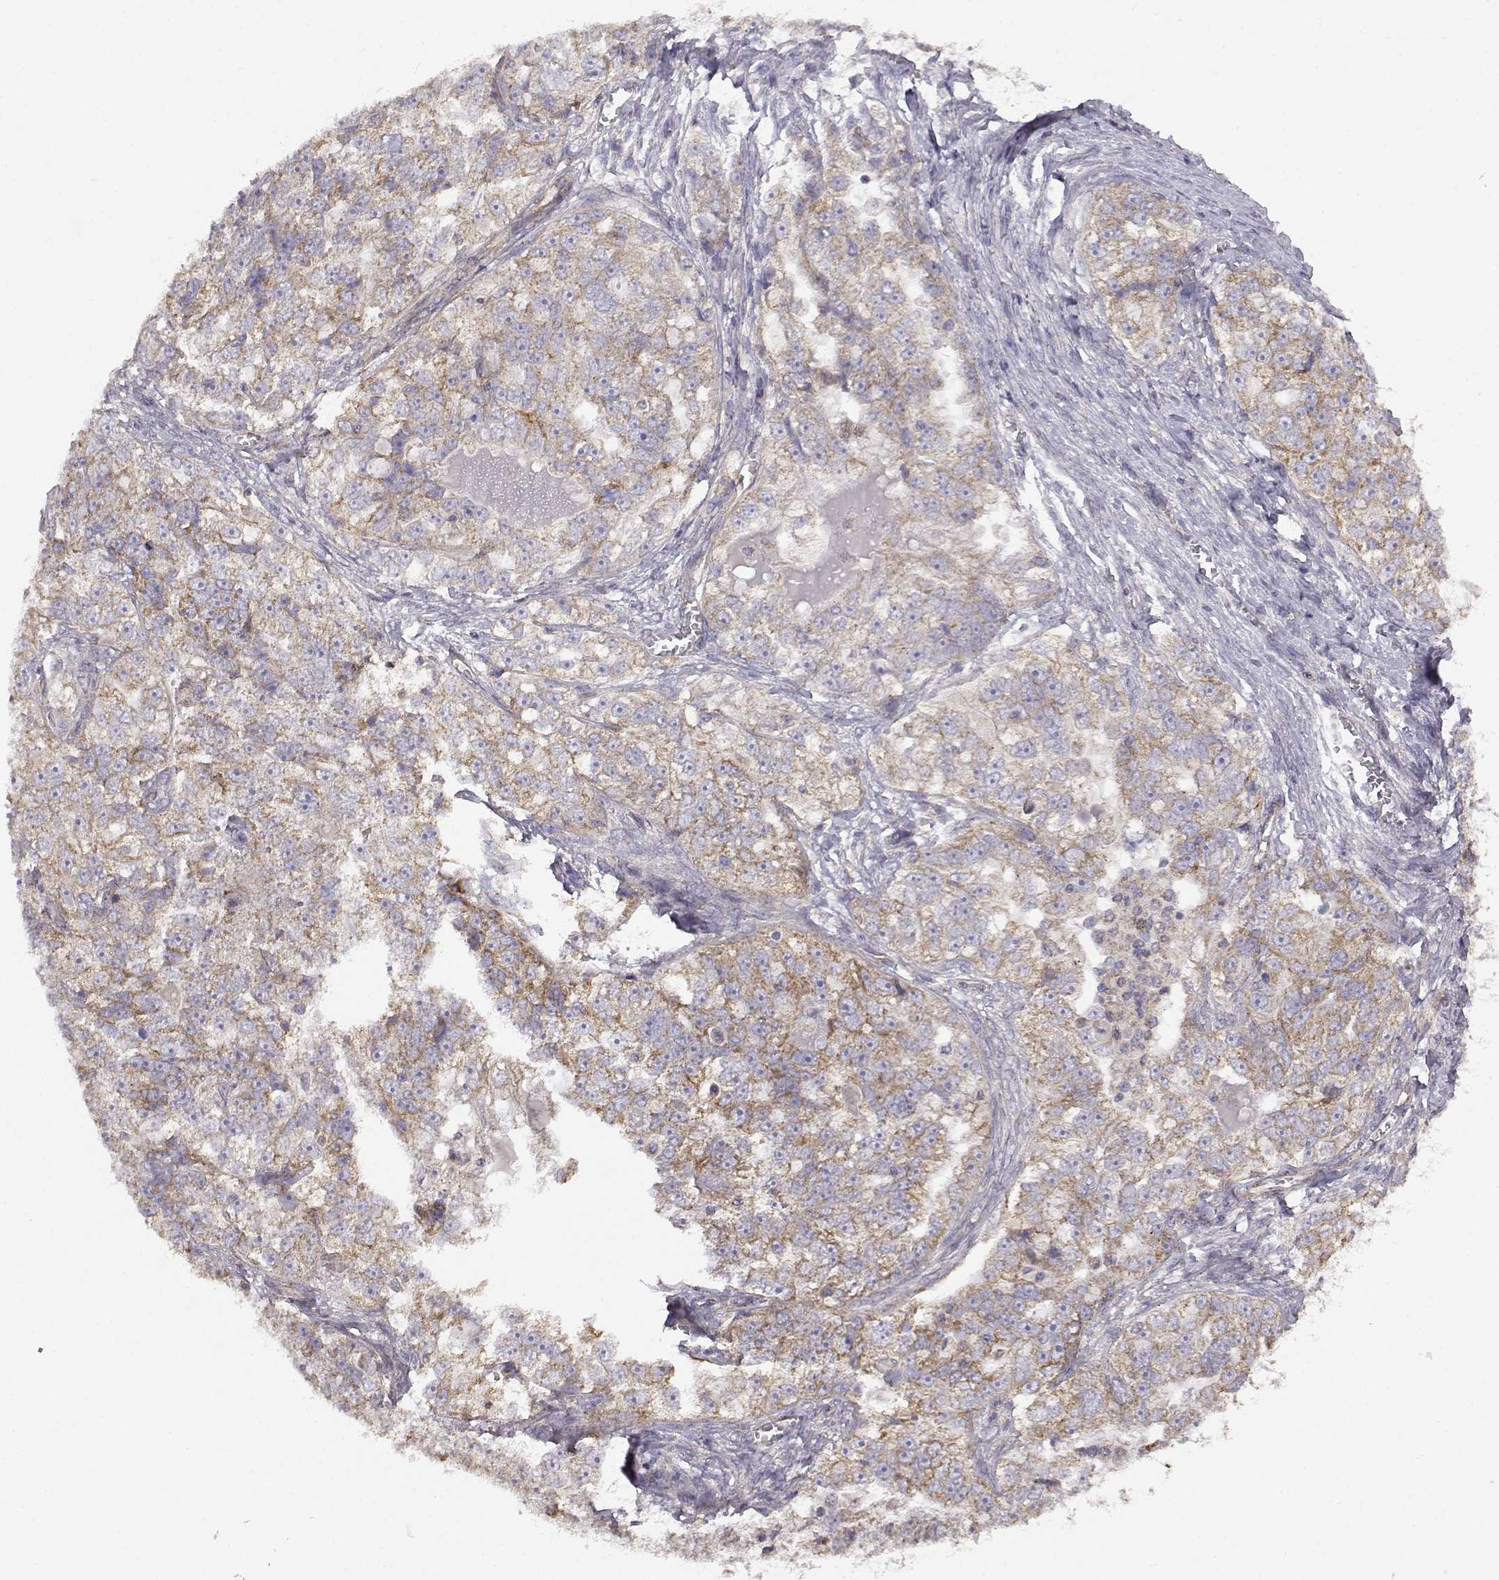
{"staining": {"intensity": "weak", "quantity": "25%-75%", "location": "cytoplasmic/membranous"}, "tissue": "ovarian cancer", "cell_type": "Tumor cells", "image_type": "cancer", "snomed": [{"axis": "morphology", "description": "Cystadenocarcinoma, serous, NOS"}, {"axis": "topography", "description": "Ovary"}], "caption": "IHC (DAB) staining of ovarian cancer (serous cystadenocarcinoma) demonstrates weak cytoplasmic/membranous protein expression in approximately 25%-75% of tumor cells. (DAB IHC with brightfield microscopy, high magnification).", "gene": "DDC", "patient": {"sex": "female", "age": 51}}